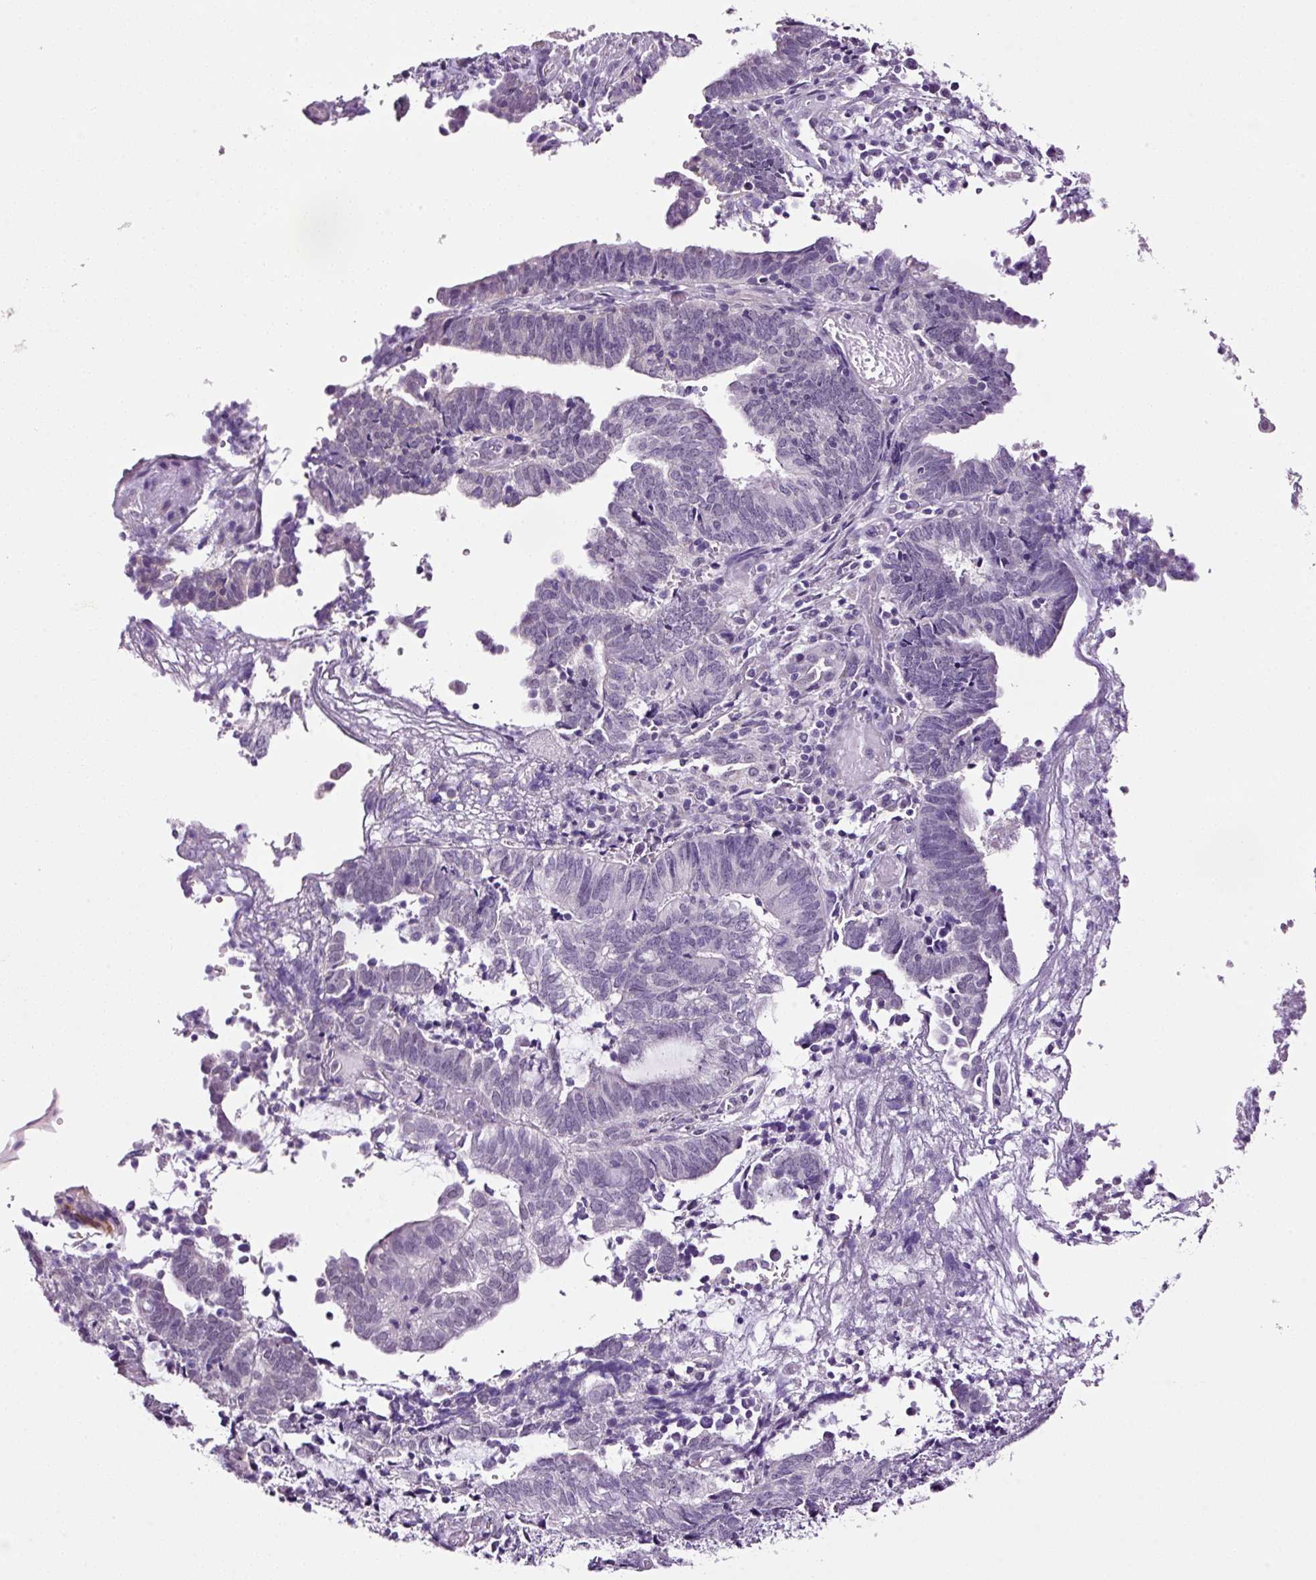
{"staining": {"intensity": "negative", "quantity": "none", "location": "none"}, "tissue": "endometrial cancer", "cell_type": "Tumor cells", "image_type": "cancer", "snomed": [{"axis": "morphology", "description": "Adenocarcinoma, NOS"}, {"axis": "topography", "description": "Uterus"}, {"axis": "topography", "description": "Endometrium"}], "caption": "Immunohistochemistry histopathology image of neoplastic tissue: endometrial cancer (adenocarcinoma) stained with DAB (3,3'-diaminobenzidine) displays no significant protein staining in tumor cells.", "gene": "RTF2", "patient": {"sex": "female", "age": 70}}